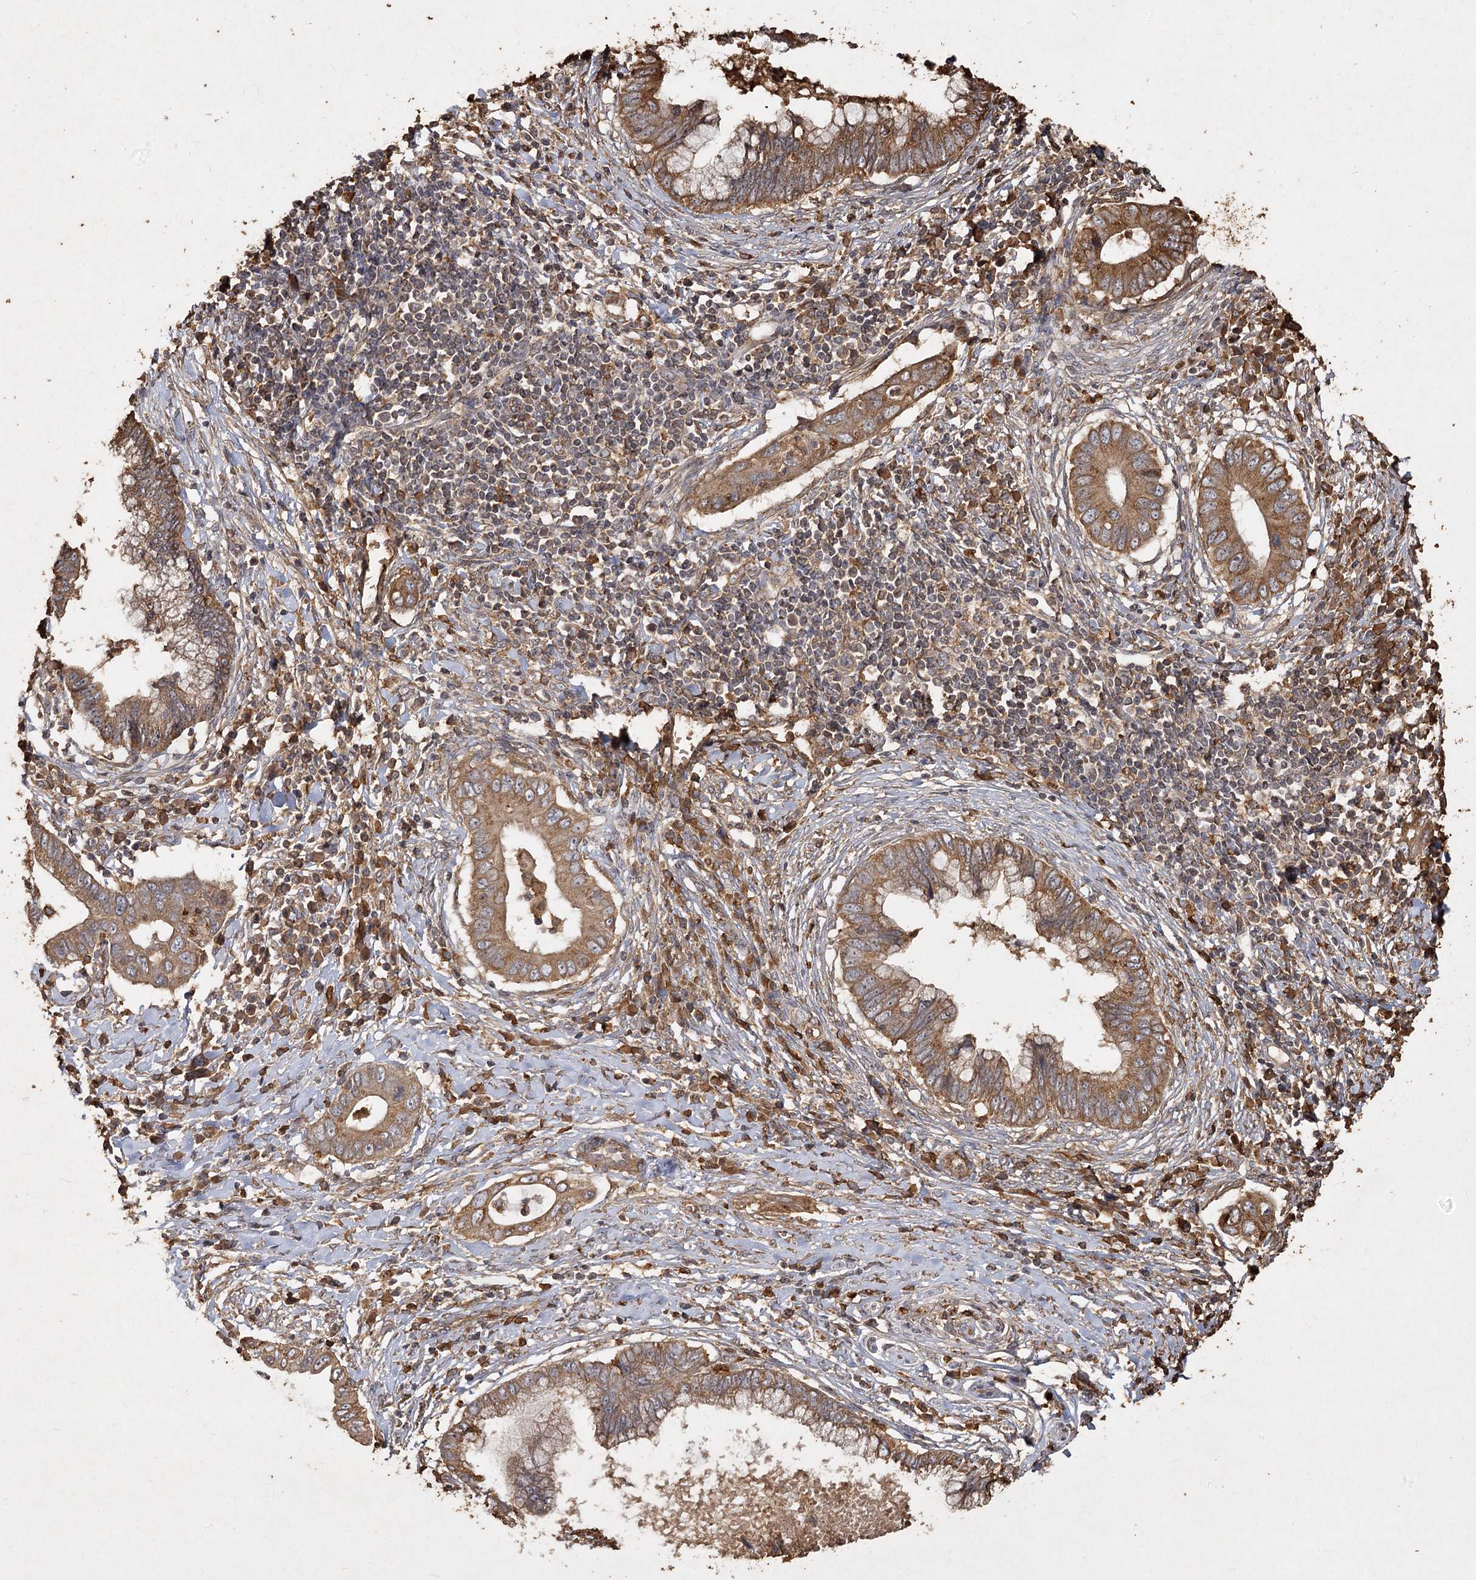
{"staining": {"intensity": "moderate", "quantity": ">75%", "location": "cytoplasmic/membranous"}, "tissue": "cervical cancer", "cell_type": "Tumor cells", "image_type": "cancer", "snomed": [{"axis": "morphology", "description": "Adenocarcinoma, NOS"}, {"axis": "topography", "description": "Cervix"}], "caption": "Moderate cytoplasmic/membranous protein positivity is present in about >75% of tumor cells in adenocarcinoma (cervical).", "gene": "PIK3C2A", "patient": {"sex": "female", "age": 44}}